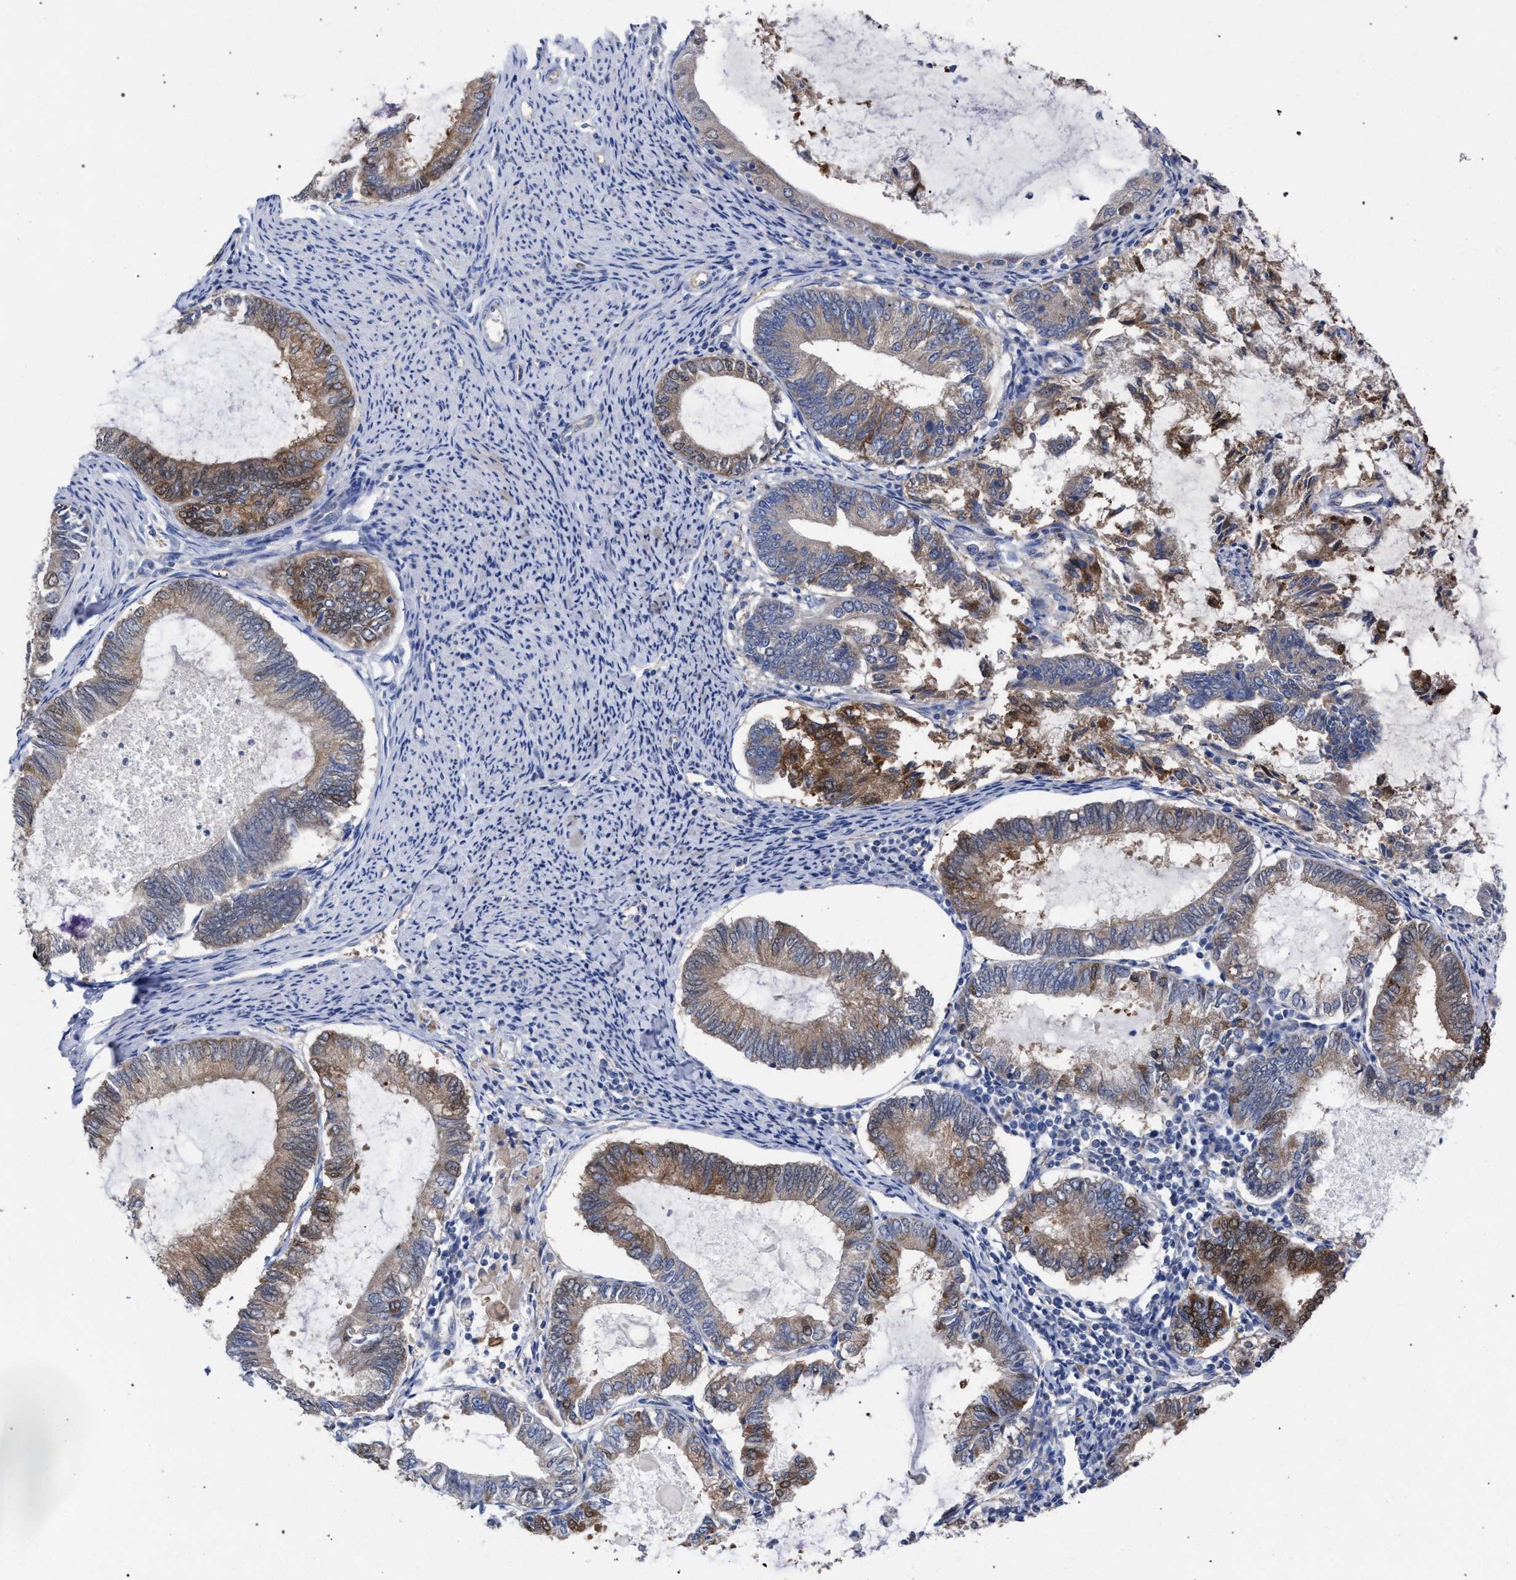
{"staining": {"intensity": "moderate", "quantity": "25%-75%", "location": "cytoplasmic/membranous"}, "tissue": "endometrial cancer", "cell_type": "Tumor cells", "image_type": "cancer", "snomed": [{"axis": "morphology", "description": "Adenocarcinoma, NOS"}, {"axis": "topography", "description": "Endometrium"}], "caption": "Immunohistochemical staining of endometrial cancer (adenocarcinoma) reveals medium levels of moderate cytoplasmic/membranous protein staining in about 25%-75% of tumor cells.", "gene": "GMPR", "patient": {"sex": "female", "age": 86}}